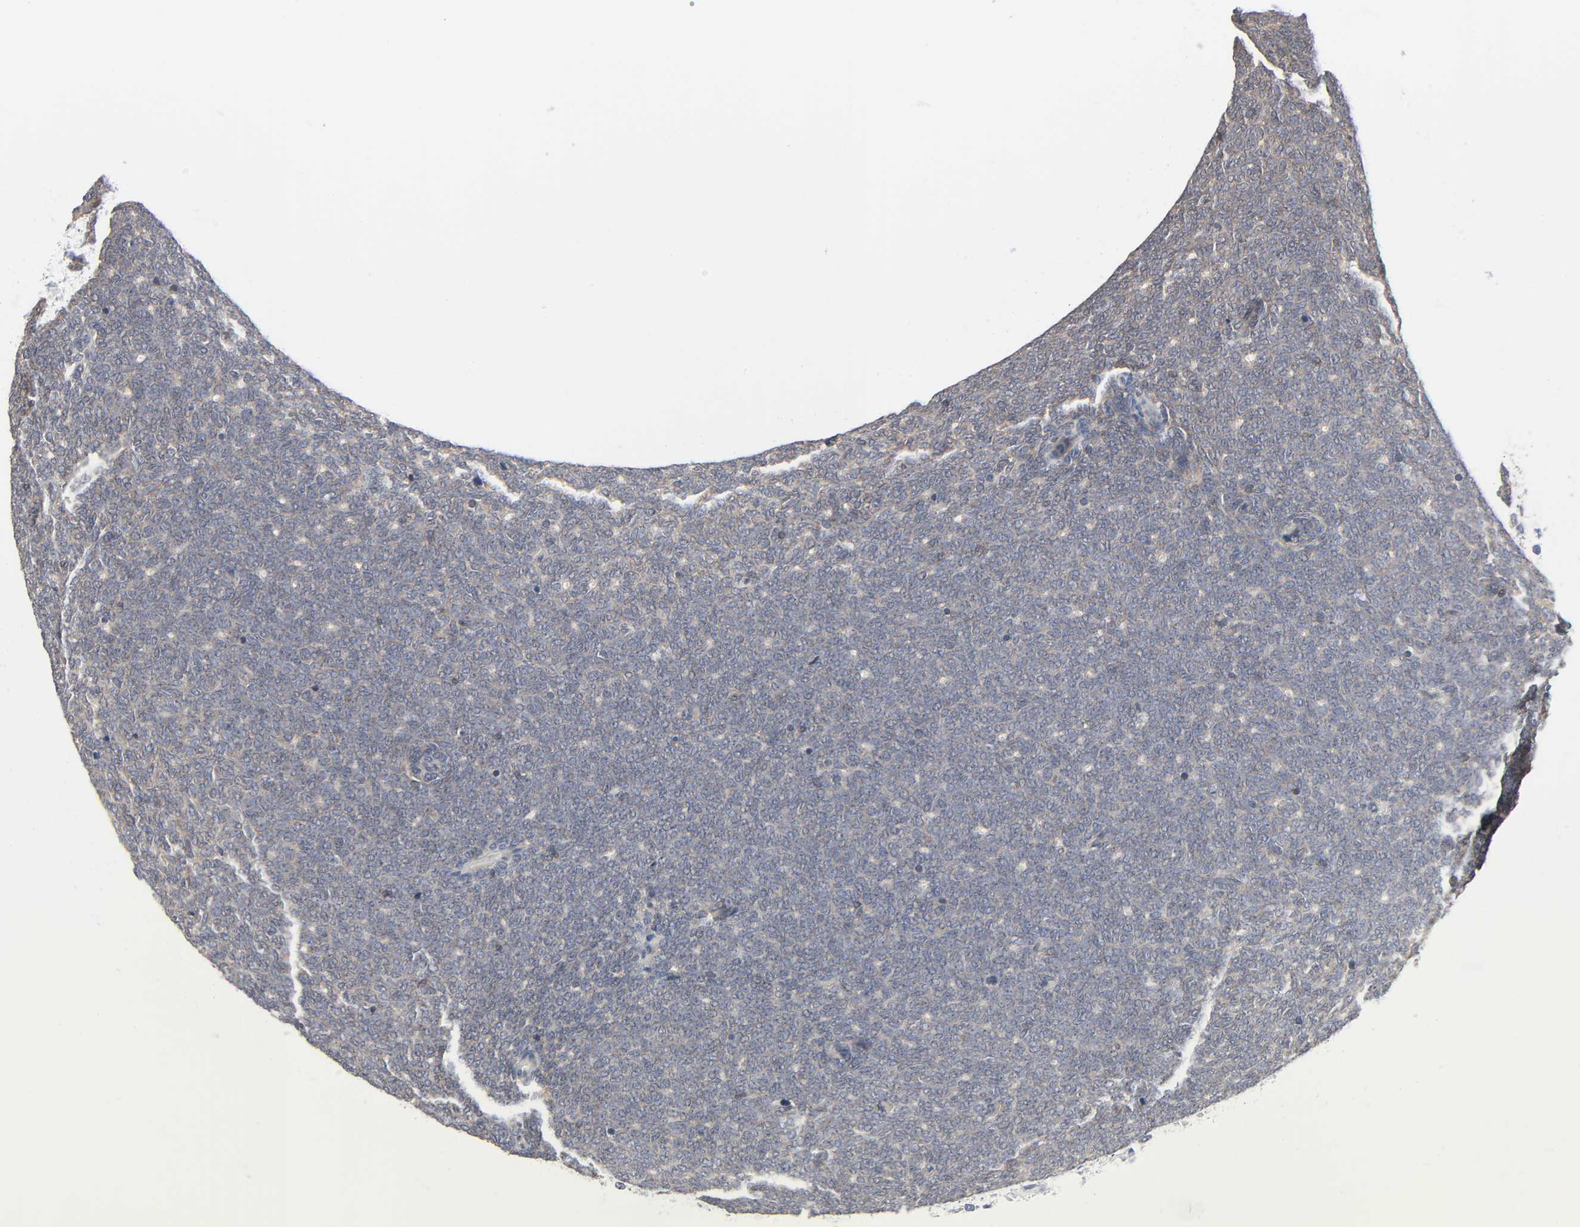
{"staining": {"intensity": "weak", "quantity": "25%-75%", "location": "cytoplasmic/membranous"}, "tissue": "renal cancer", "cell_type": "Tumor cells", "image_type": "cancer", "snomed": [{"axis": "morphology", "description": "Neoplasm, malignant, NOS"}, {"axis": "topography", "description": "Kidney"}], "caption": "Protein expression analysis of human neoplasm (malignant) (renal) reveals weak cytoplasmic/membranous positivity in approximately 25%-75% of tumor cells.", "gene": "DDX10", "patient": {"sex": "male", "age": 28}}